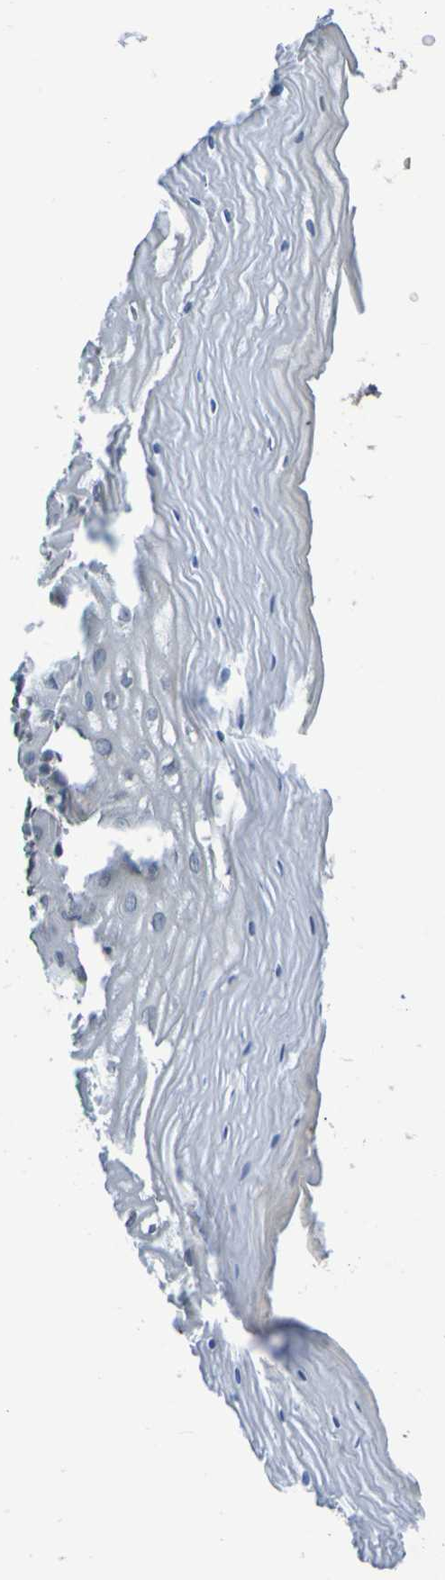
{"staining": {"intensity": "negative", "quantity": "none", "location": "none"}, "tissue": "cervix", "cell_type": "Glandular cells", "image_type": "normal", "snomed": [{"axis": "morphology", "description": "Normal tissue, NOS"}, {"axis": "topography", "description": "Cervix"}], "caption": "DAB immunohistochemical staining of unremarkable human cervix shows no significant positivity in glandular cells.", "gene": "C3AR1", "patient": {"sex": "female", "age": 55}}